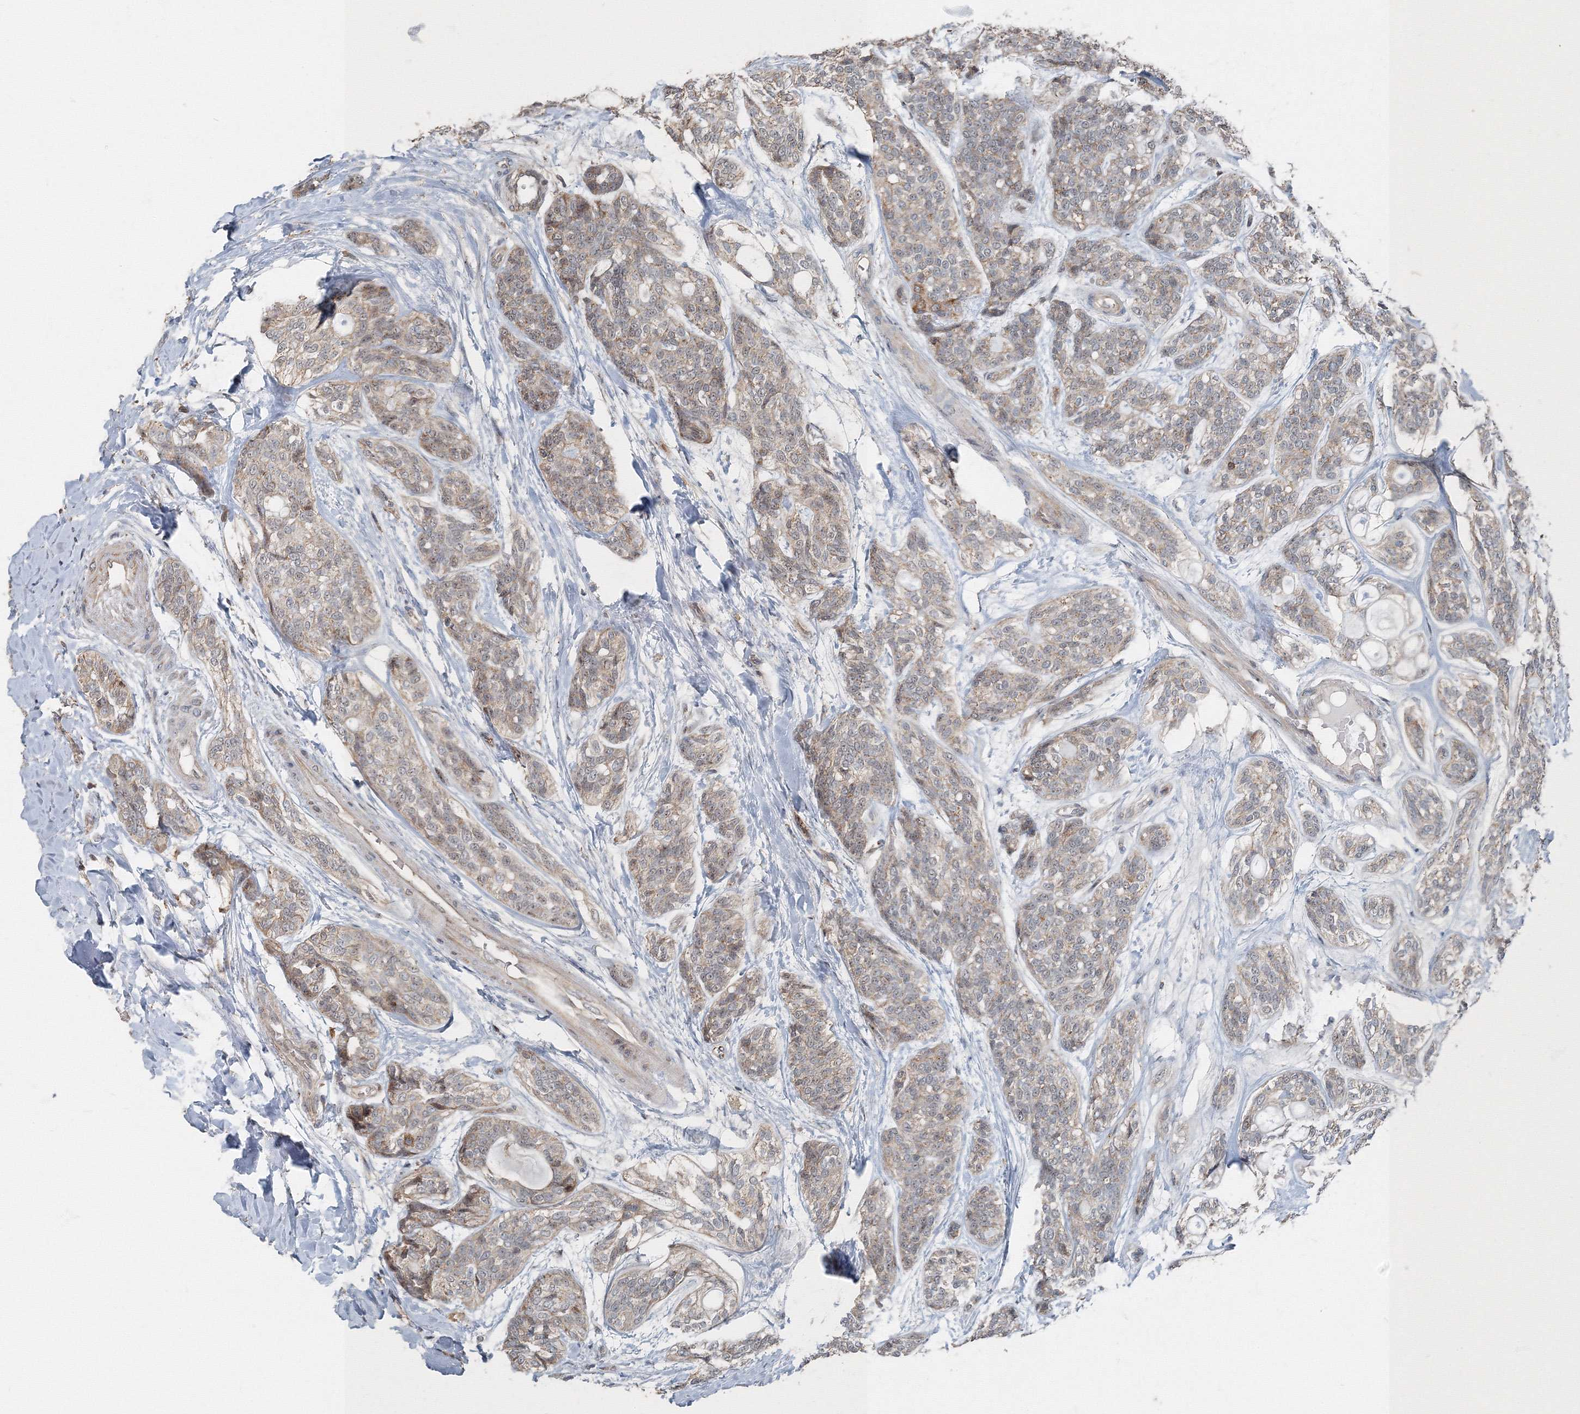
{"staining": {"intensity": "weak", "quantity": "25%-75%", "location": "cytoplasmic/membranous"}, "tissue": "head and neck cancer", "cell_type": "Tumor cells", "image_type": "cancer", "snomed": [{"axis": "morphology", "description": "Adenocarcinoma, NOS"}, {"axis": "topography", "description": "Head-Neck"}], "caption": "Immunohistochemical staining of head and neck adenocarcinoma displays low levels of weak cytoplasmic/membranous protein staining in approximately 25%-75% of tumor cells.", "gene": "AASDH", "patient": {"sex": "male", "age": 66}}